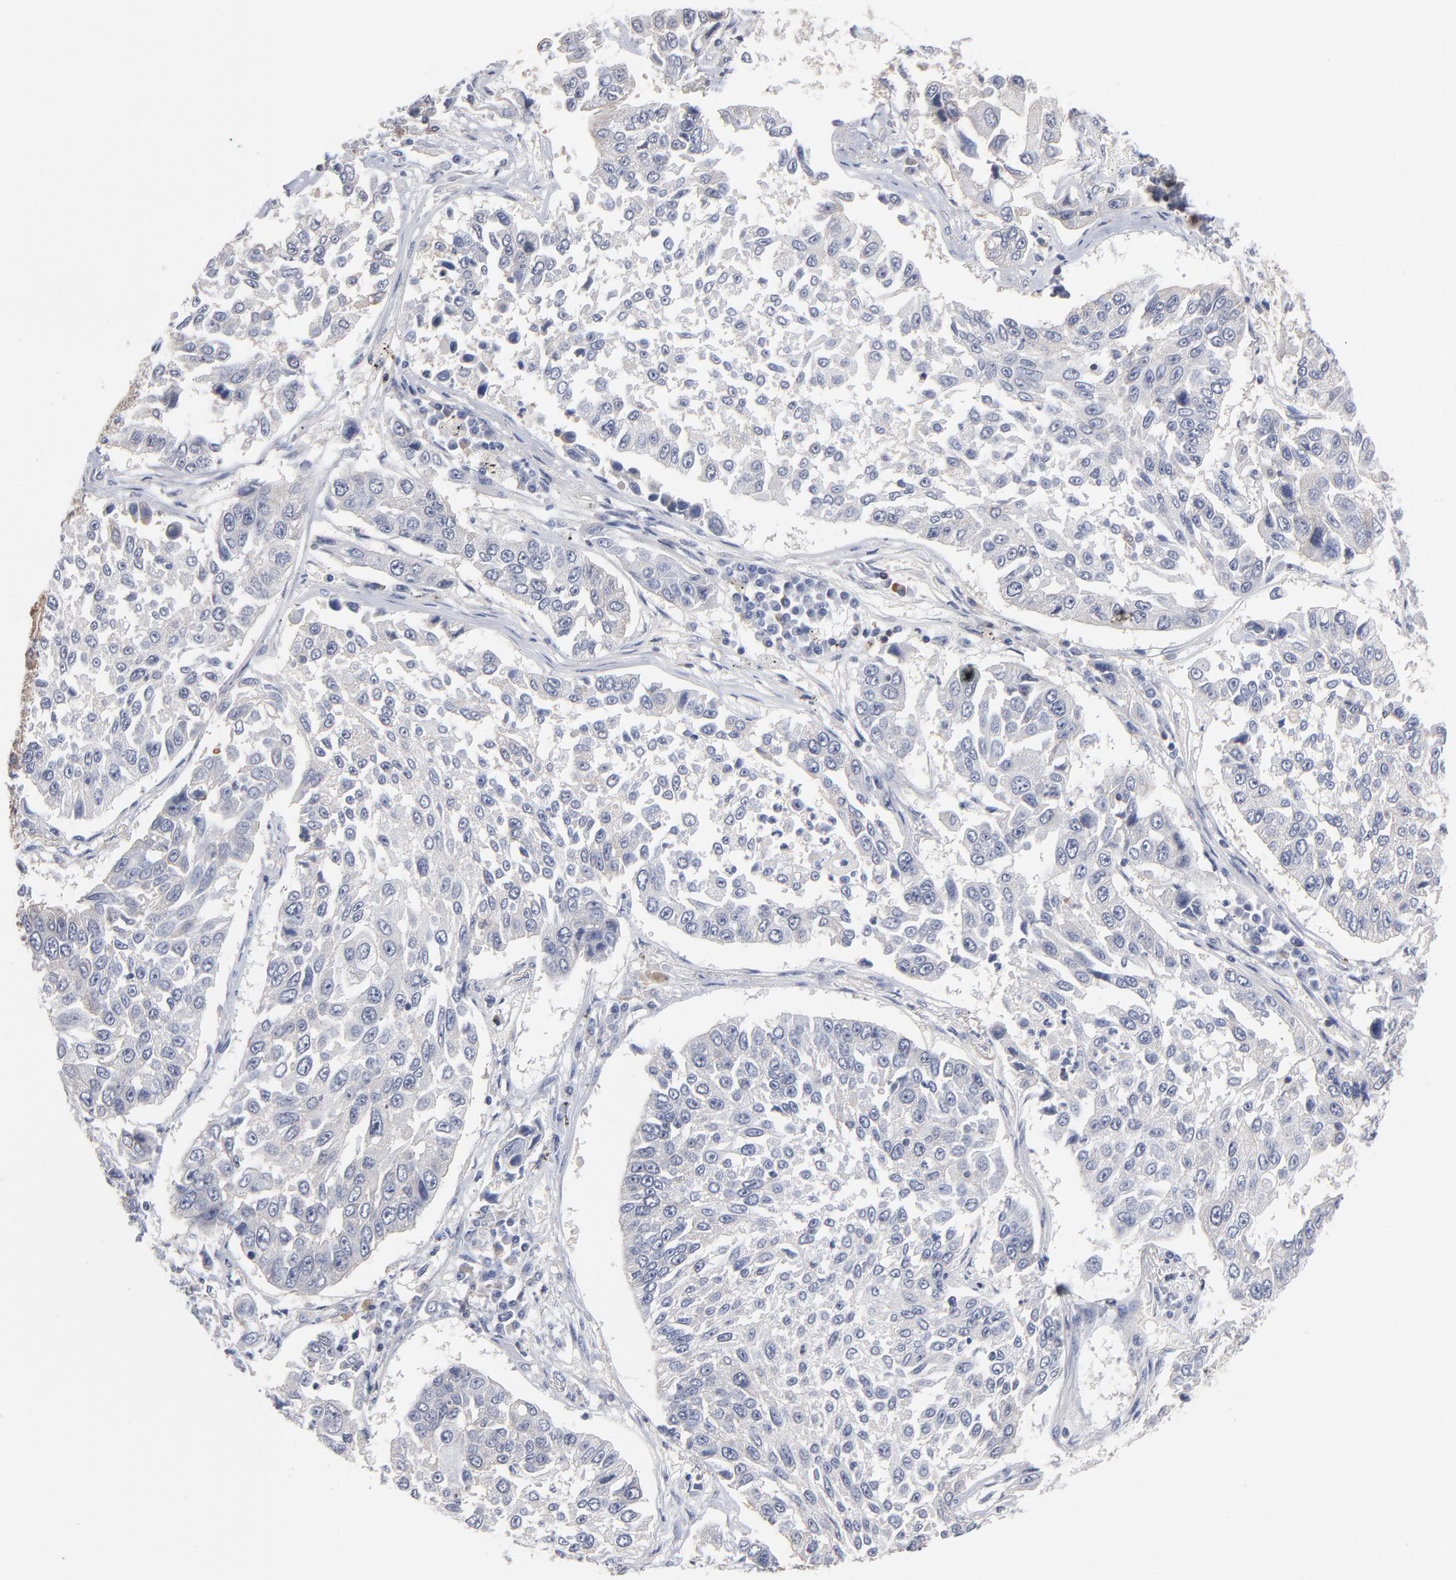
{"staining": {"intensity": "negative", "quantity": "none", "location": "none"}, "tissue": "lung cancer", "cell_type": "Tumor cells", "image_type": "cancer", "snomed": [{"axis": "morphology", "description": "Squamous cell carcinoma, NOS"}, {"axis": "topography", "description": "Lung"}], "caption": "An immunohistochemistry histopathology image of lung squamous cell carcinoma is shown. There is no staining in tumor cells of lung squamous cell carcinoma.", "gene": "PDLIM2", "patient": {"sex": "male", "age": 71}}